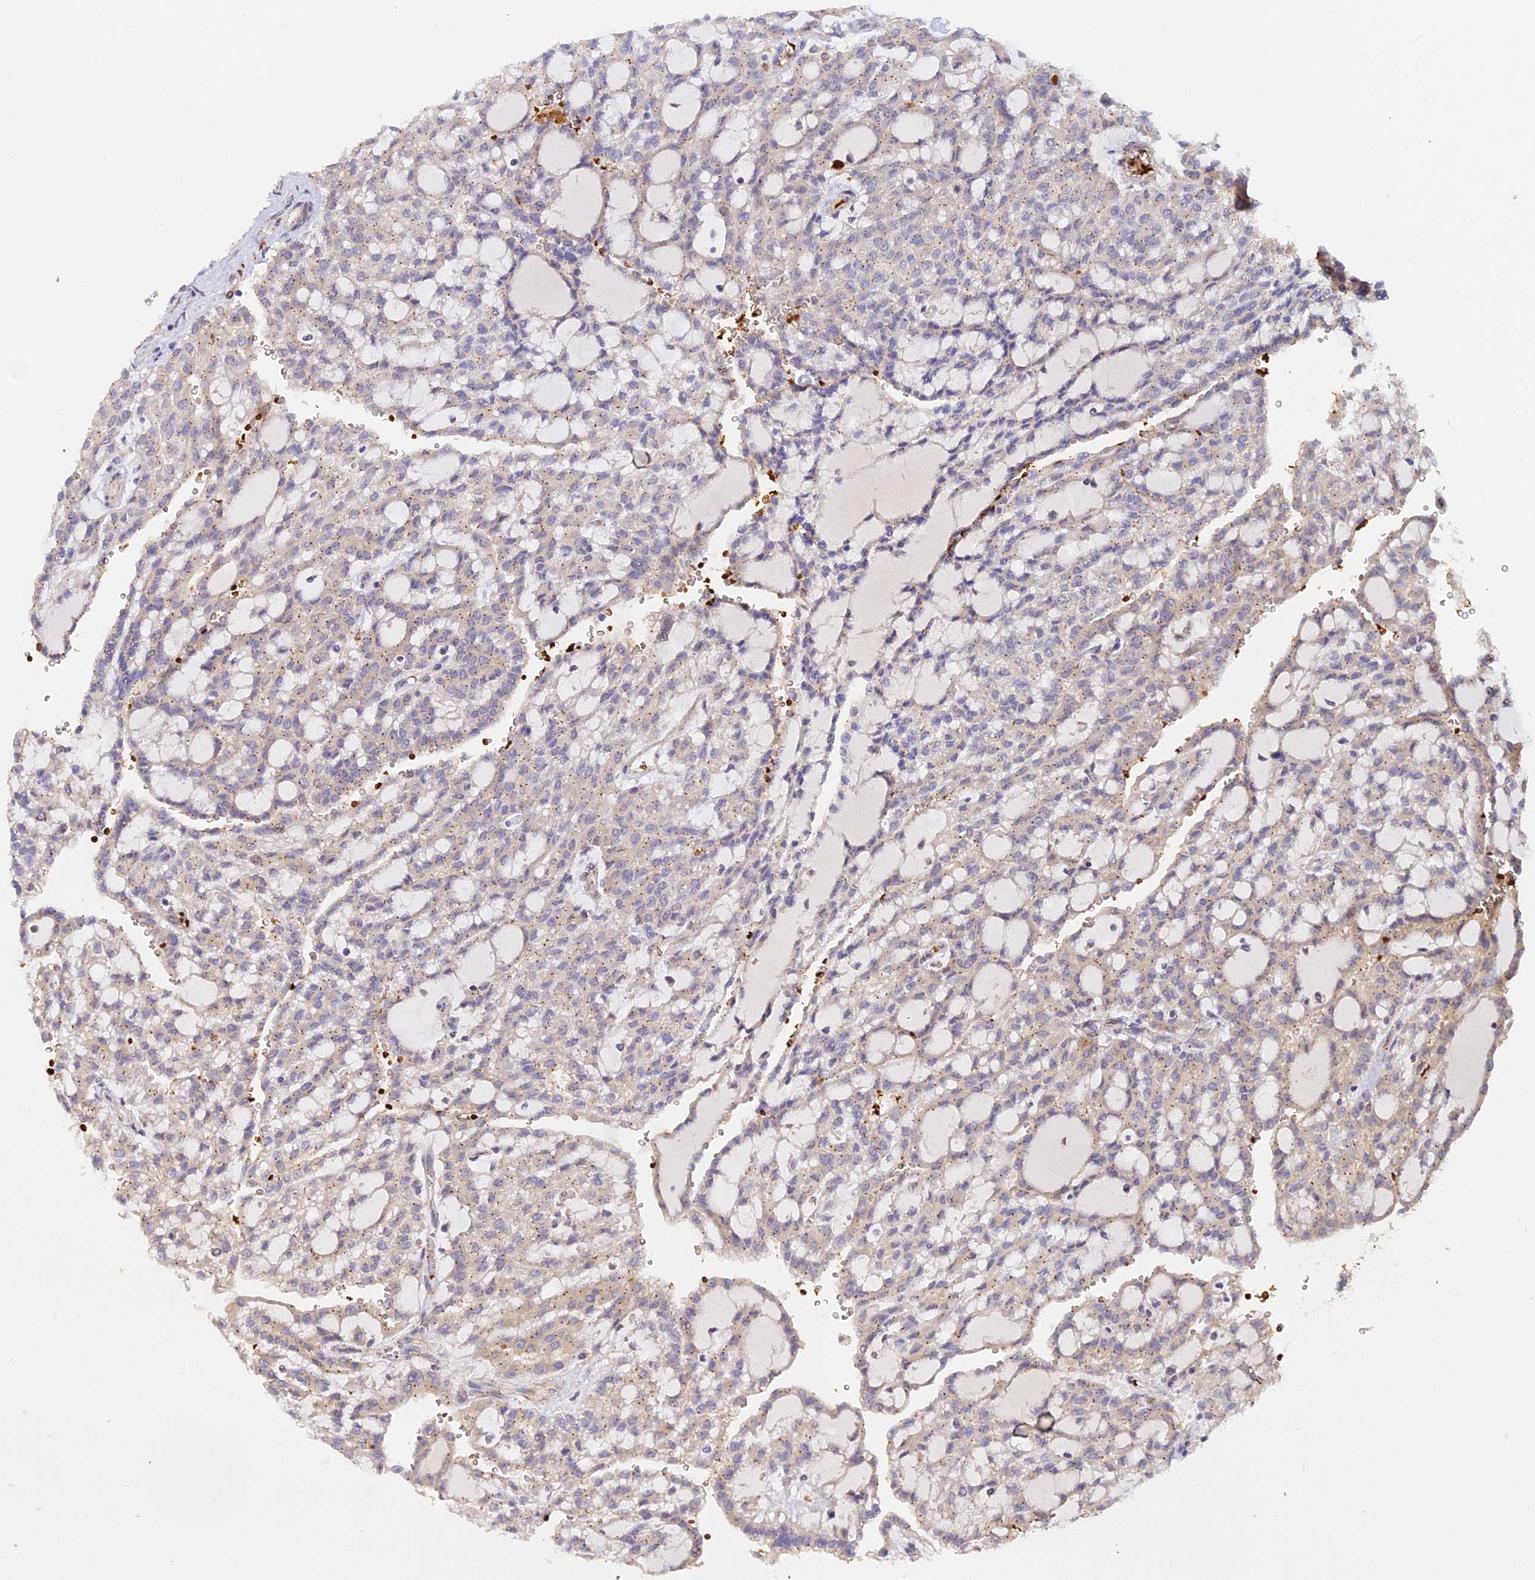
{"staining": {"intensity": "negative", "quantity": "none", "location": "none"}, "tissue": "renal cancer", "cell_type": "Tumor cells", "image_type": "cancer", "snomed": [{"axis": "morphology", "description": "Adenocarcinoma, NOS"}, {"axis": "topography", "description": "Kidney"}], "caption": "Immunohistochemistry (IHC) micrograph of human renal cancer stained for a protein (brown), which exhibits no positivity in tumor cells.", "gene": "WDFY4", "patient": {"sex": "male", "age": 63}}